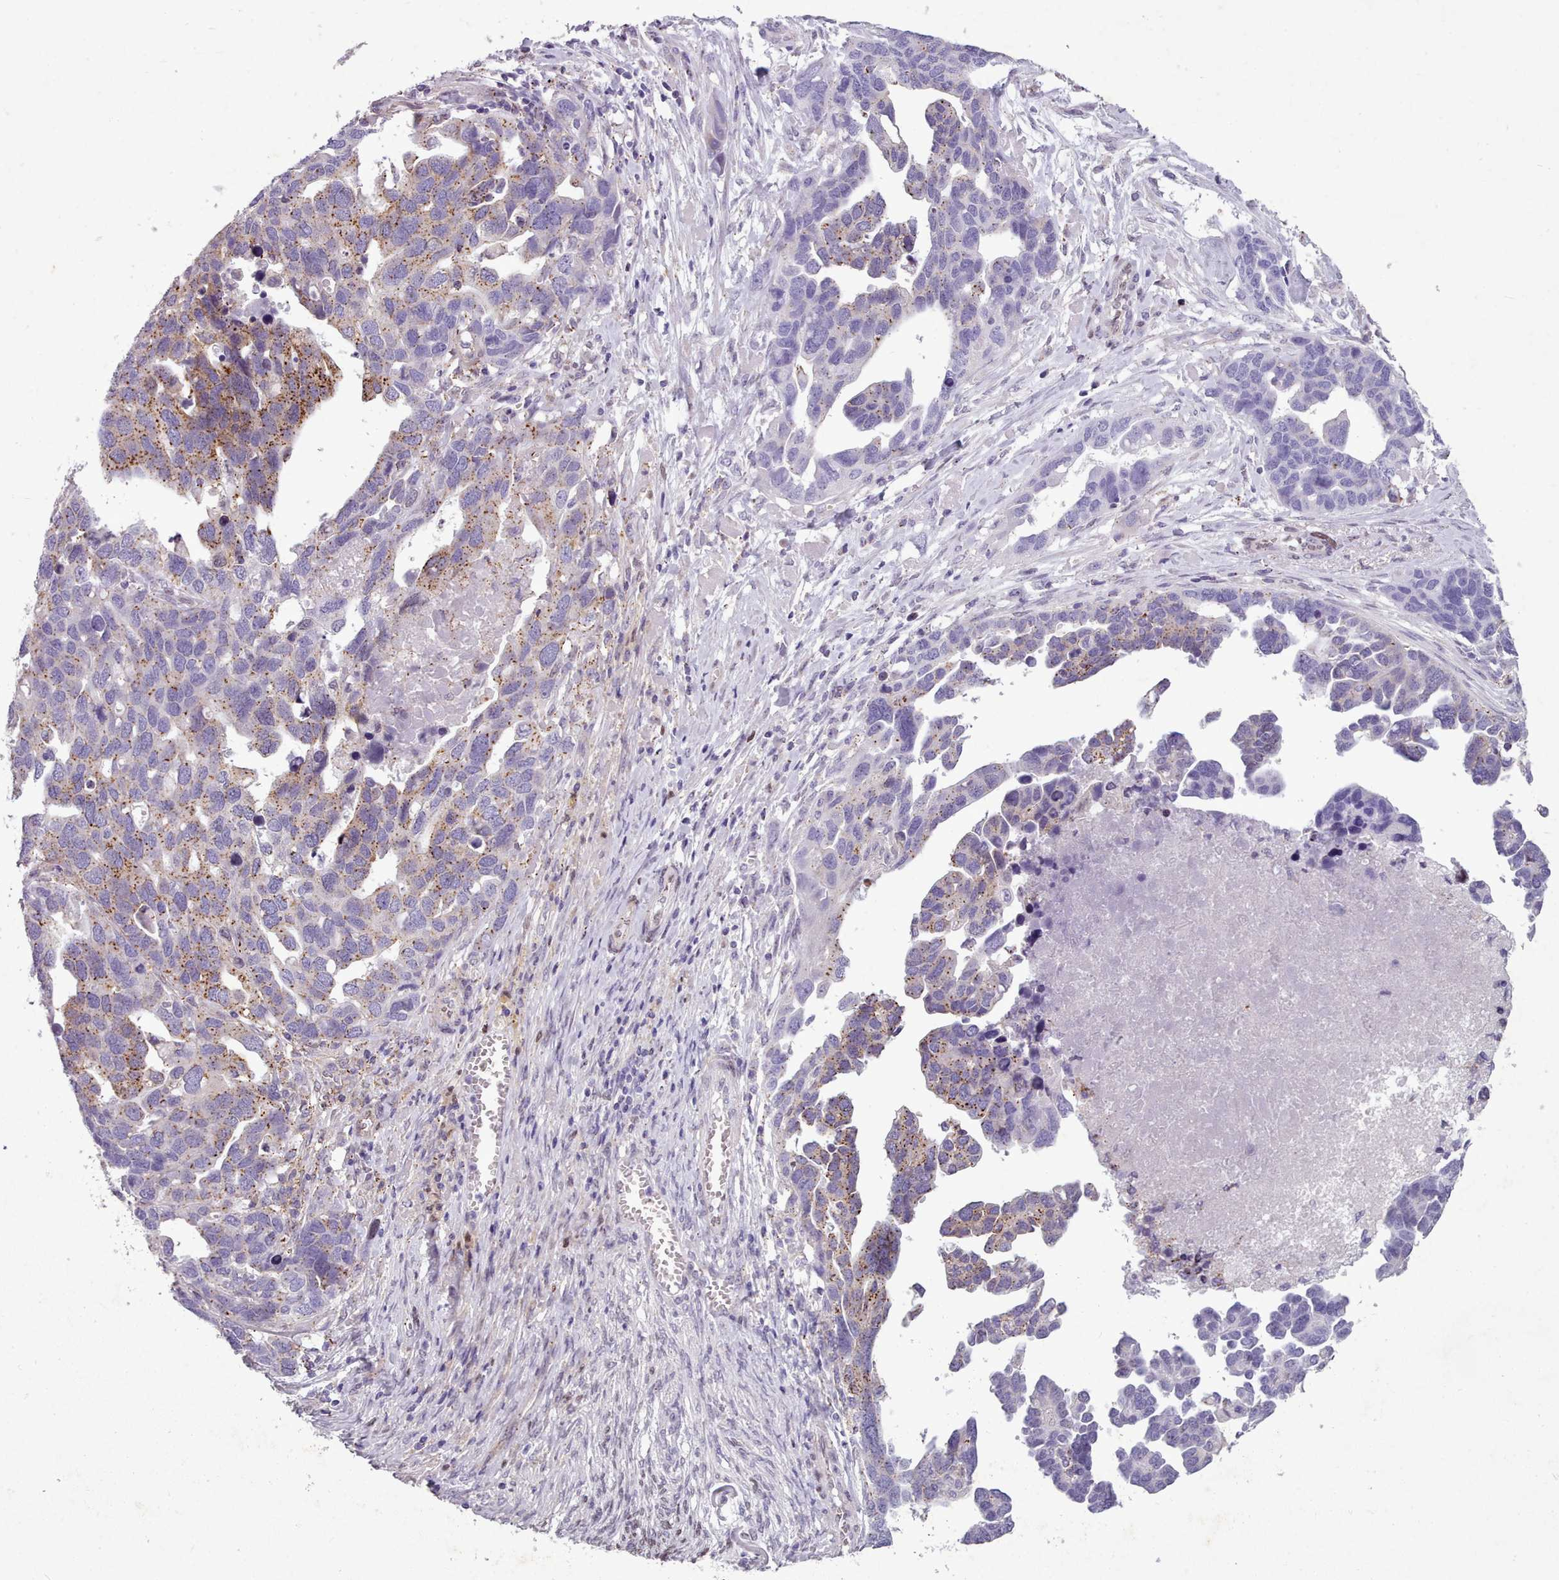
{"staining": {"intensity": "moderate", "quantity": "<25%", "location": "cytoplasmic/membranous"}, "tissue": "ovarian cancer", "cell_type": "Tumor cells", "image_type": "cancer", "snomed": [{"axis": "morphology", "description": "Cystadenocarcinoma, serous, NOS"}, {"axis": "topography", "description": "Ovary"}], "caption": "Moderate cytoplasmic/membranous expression is present in approximately <25% of tumor cells in ovarian cancer.", "gene": "KCNT2", "patient": {"sex": "female", "age": 54}}